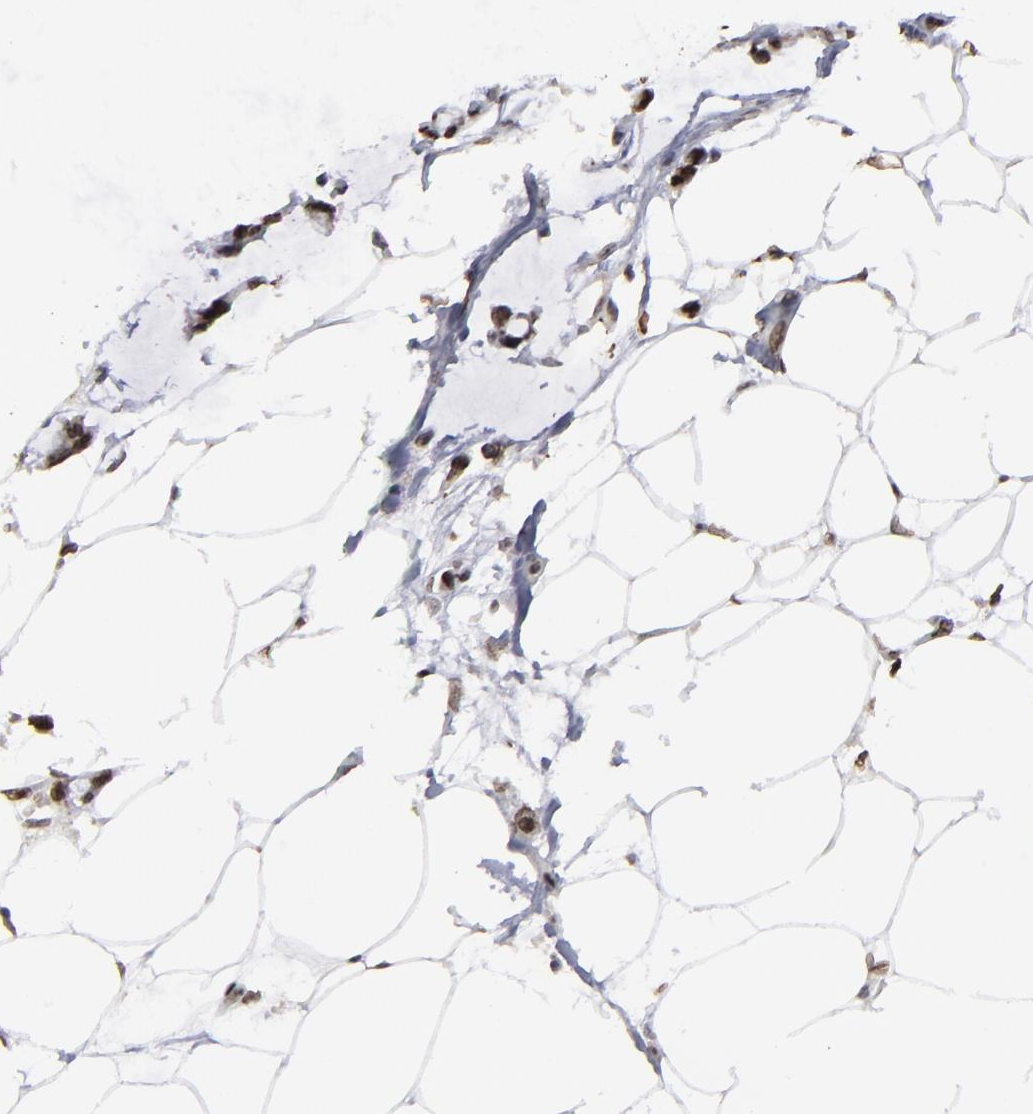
{"staining": {"intensity": "moderate", "quantity": "25%-75%", "location": "nuclear"}, "tissue": "colorectal cancer", "cell_type": "Tumor cells", "image_type": "cancer", "snomed": [{"axis": "morphology", "description": "Normal tissue, NOS"}, {"axis": "morphology", "description": "Adenocarcinoma, NOS"}, {"axis": "topography", "description": "Colon"}, {"axis": "topography", "description": "Peripheral nerve tissue"}], "caption": "Protein expression analysis of human adenocarcinoma (colorectal) reveals moderate nuclear staining in about 25%-75% of tumor cells.", "gene": "BAZ1A", "patient": {"sex": "male", "age": 14}}